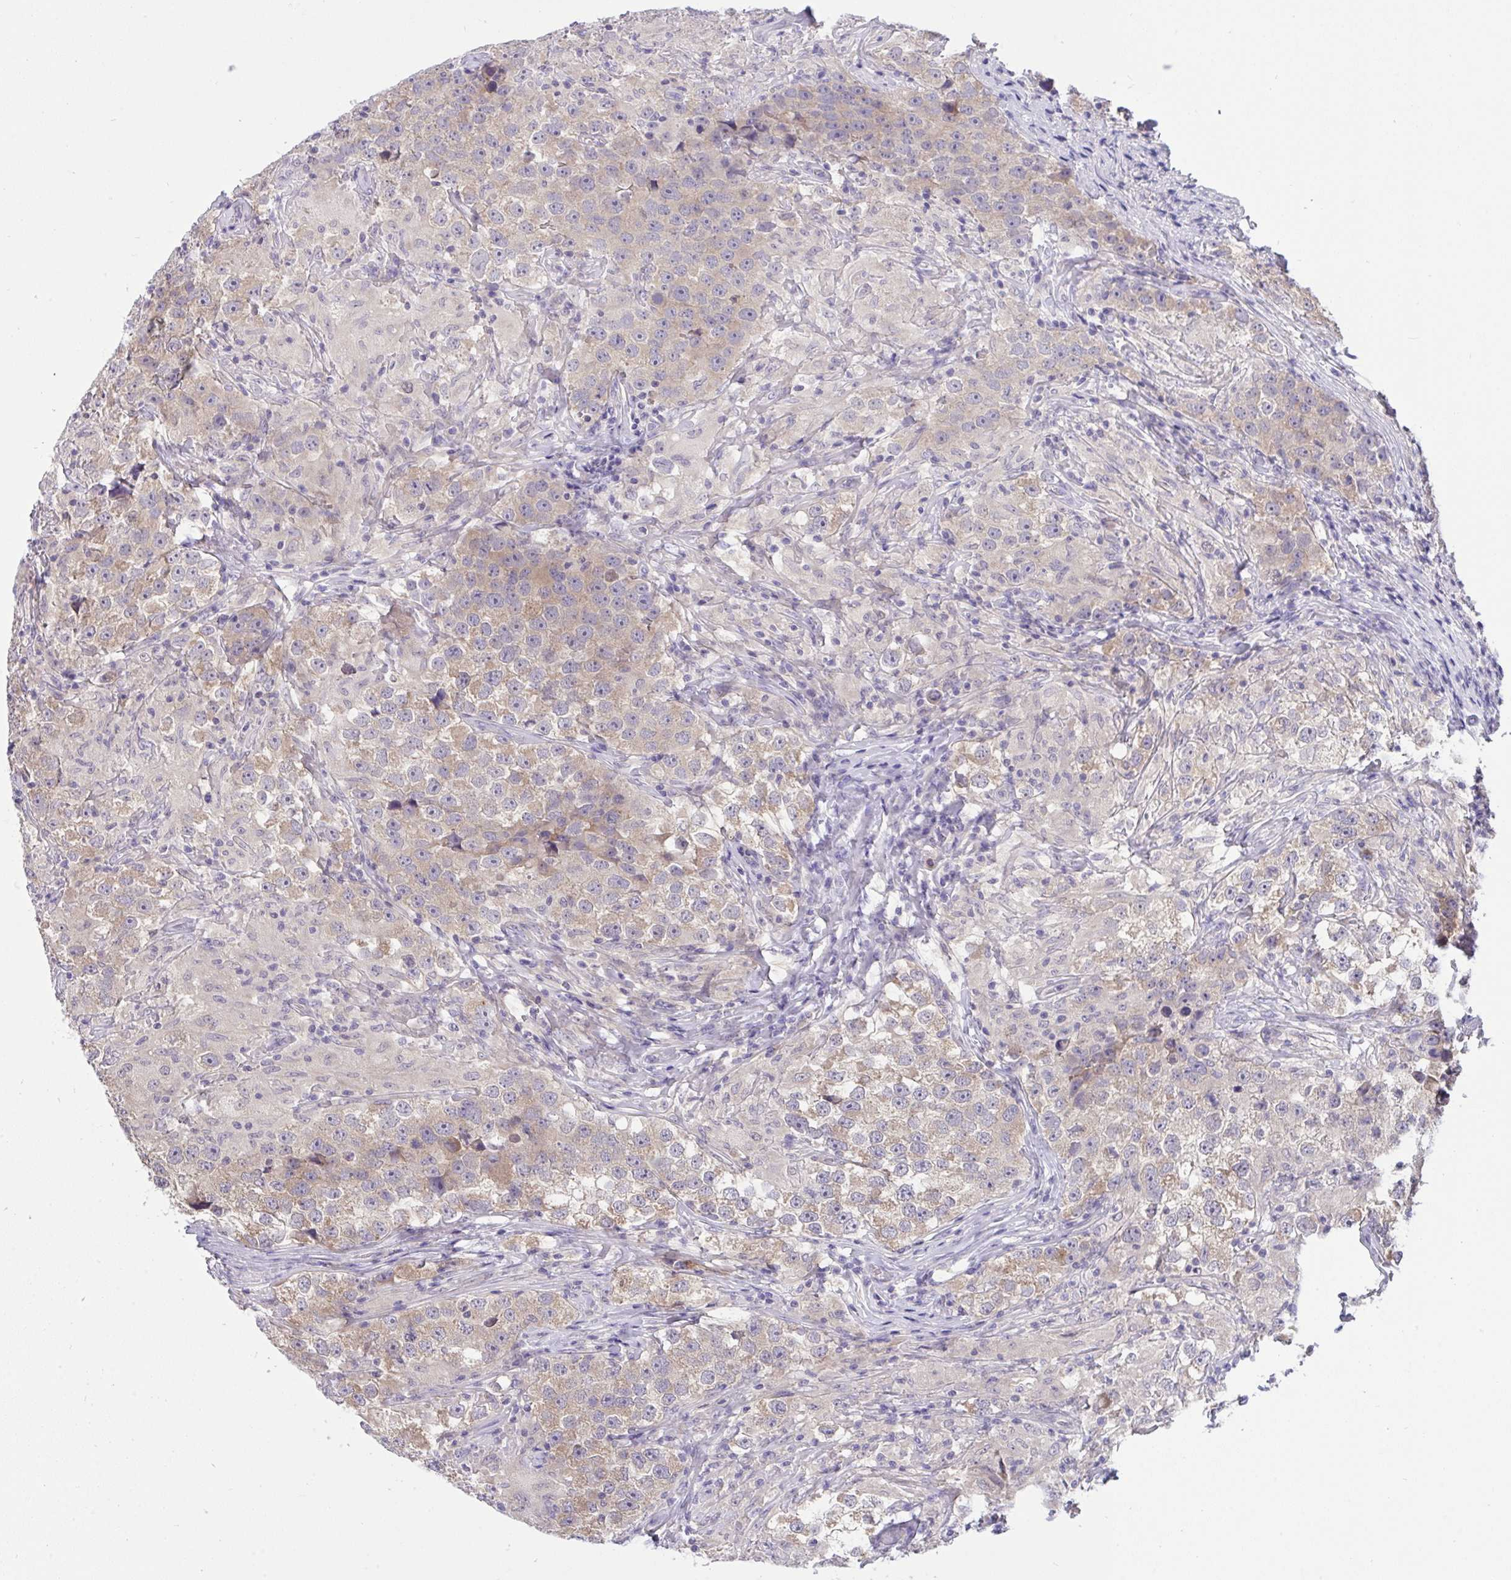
{"staining": {"intensity": "weak", "quantity": ">75%", "location": "cytoplasmic/membranous"}, "tissue": "testis cancer", "cell_type": "Tumor cells", "image_type": "cancer", "snomed": [{"axis": "morphology", "description": "Seminoma, NOS"}, {"axis": "topography", "description": "Testis"}], "caption": "IHC histopathology image of neoplastic tissue: human testis cancer stained using immunohistochemistry reveals low levels of weak protein expression localized specifically in the cytoplasmic/membranous of tumor cells, appearing as a cytoplasmic/membranous brown color.", "gene": "TMEM41A", "patient": {"sex": "male", "age": 46}}